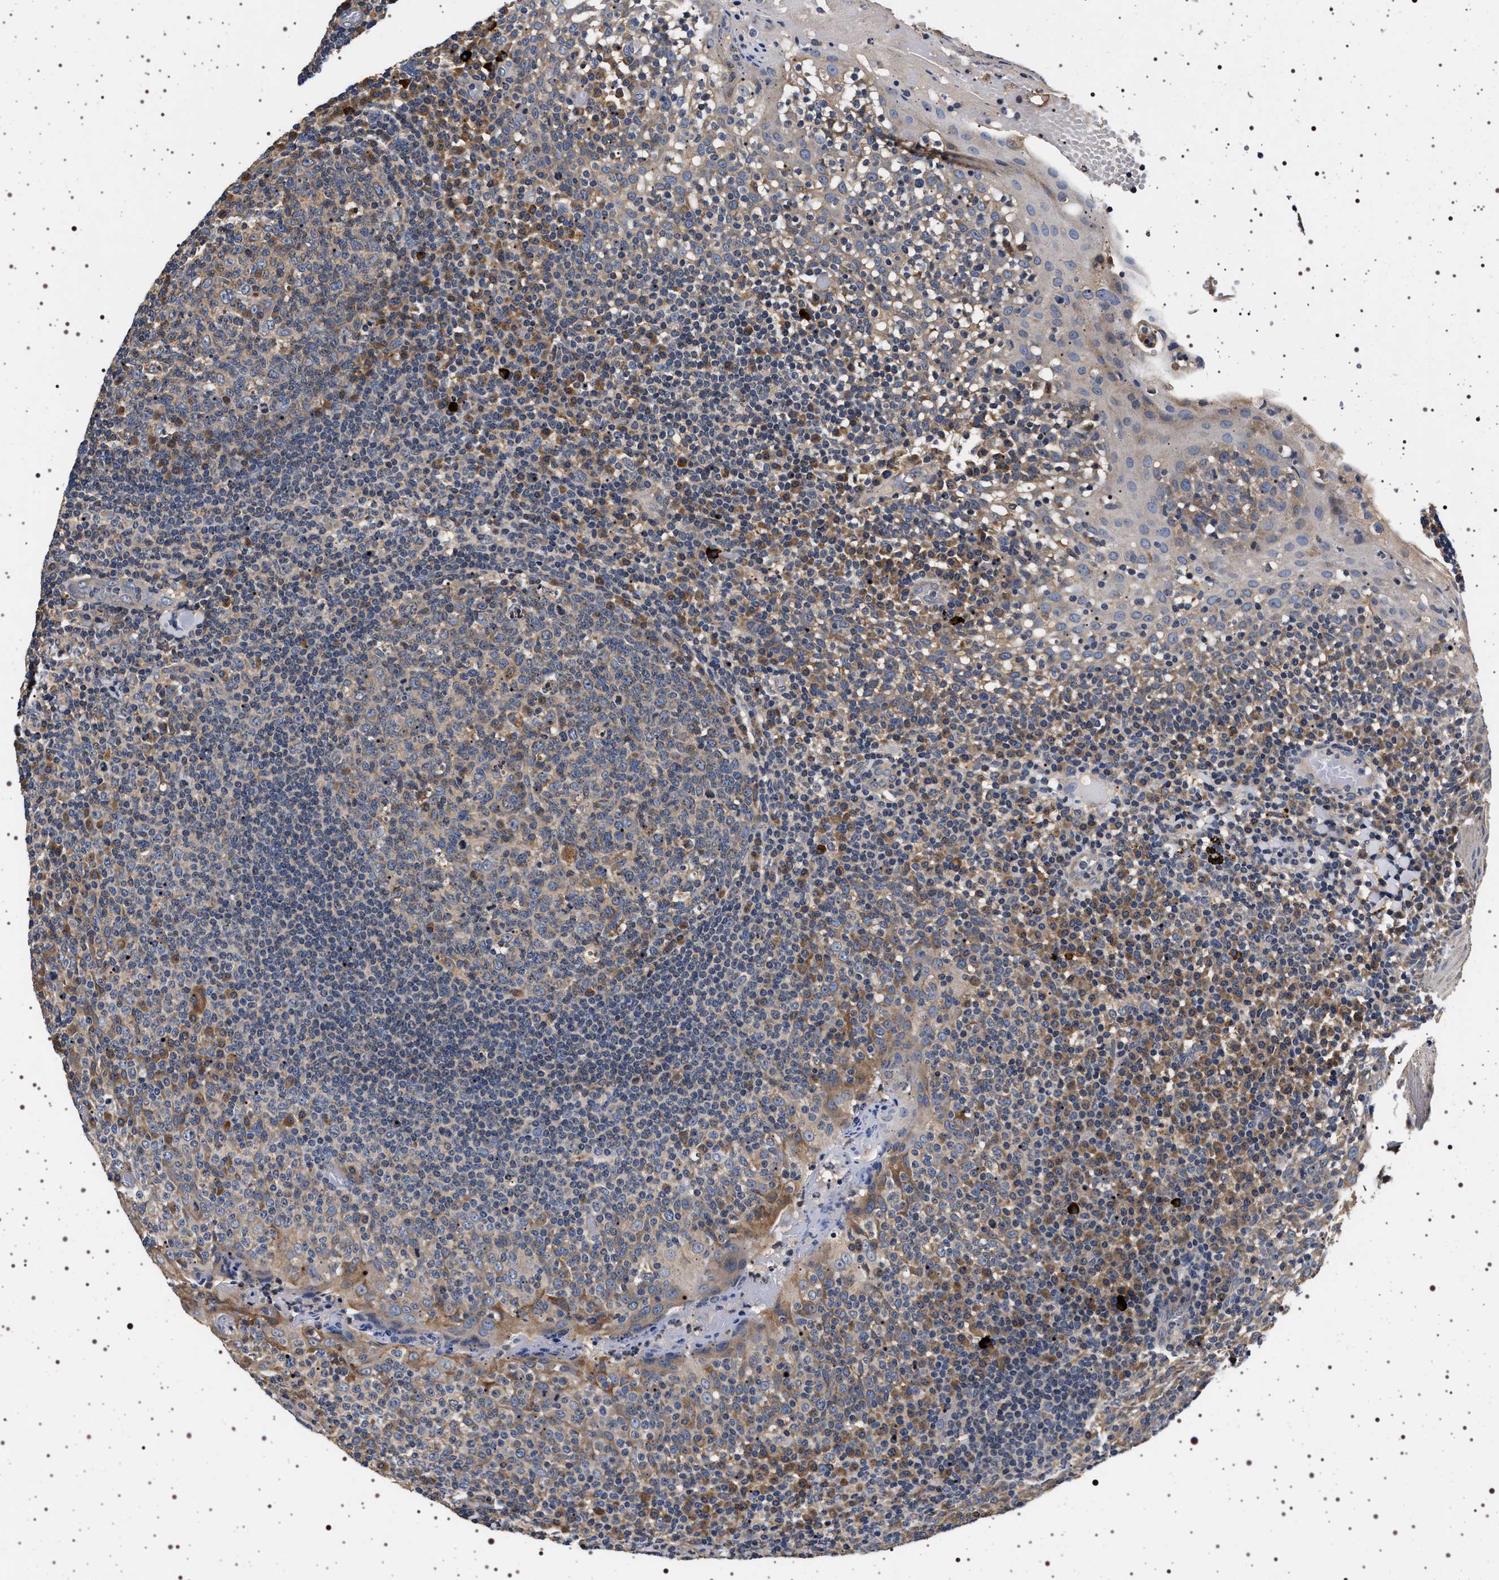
{"staining": {"intensity": "moderate", "quantity": "<25%", "location": "cytoplasmic/membranous"}, "tissue": "tonsil", "cell_type": "Germinal center cells", "image_type": "normal", "snomed": [{"axis": "morphology", "description": "Normal tissue, NOS"}, {"axis": "topography", "description": "Tonsil"}], "caption": "A high-resolution photomicrograph shows immunohistochemistry staining of benign tonsil, which shows moderate cytoplasmic/membranous staining in approximately <25% of germinal center cells. (brown staining indicates protein expression, while blue staining denotes nuclei).", "gene": "DCBLD2", "patient": {"sex": "female", "age": 19}}